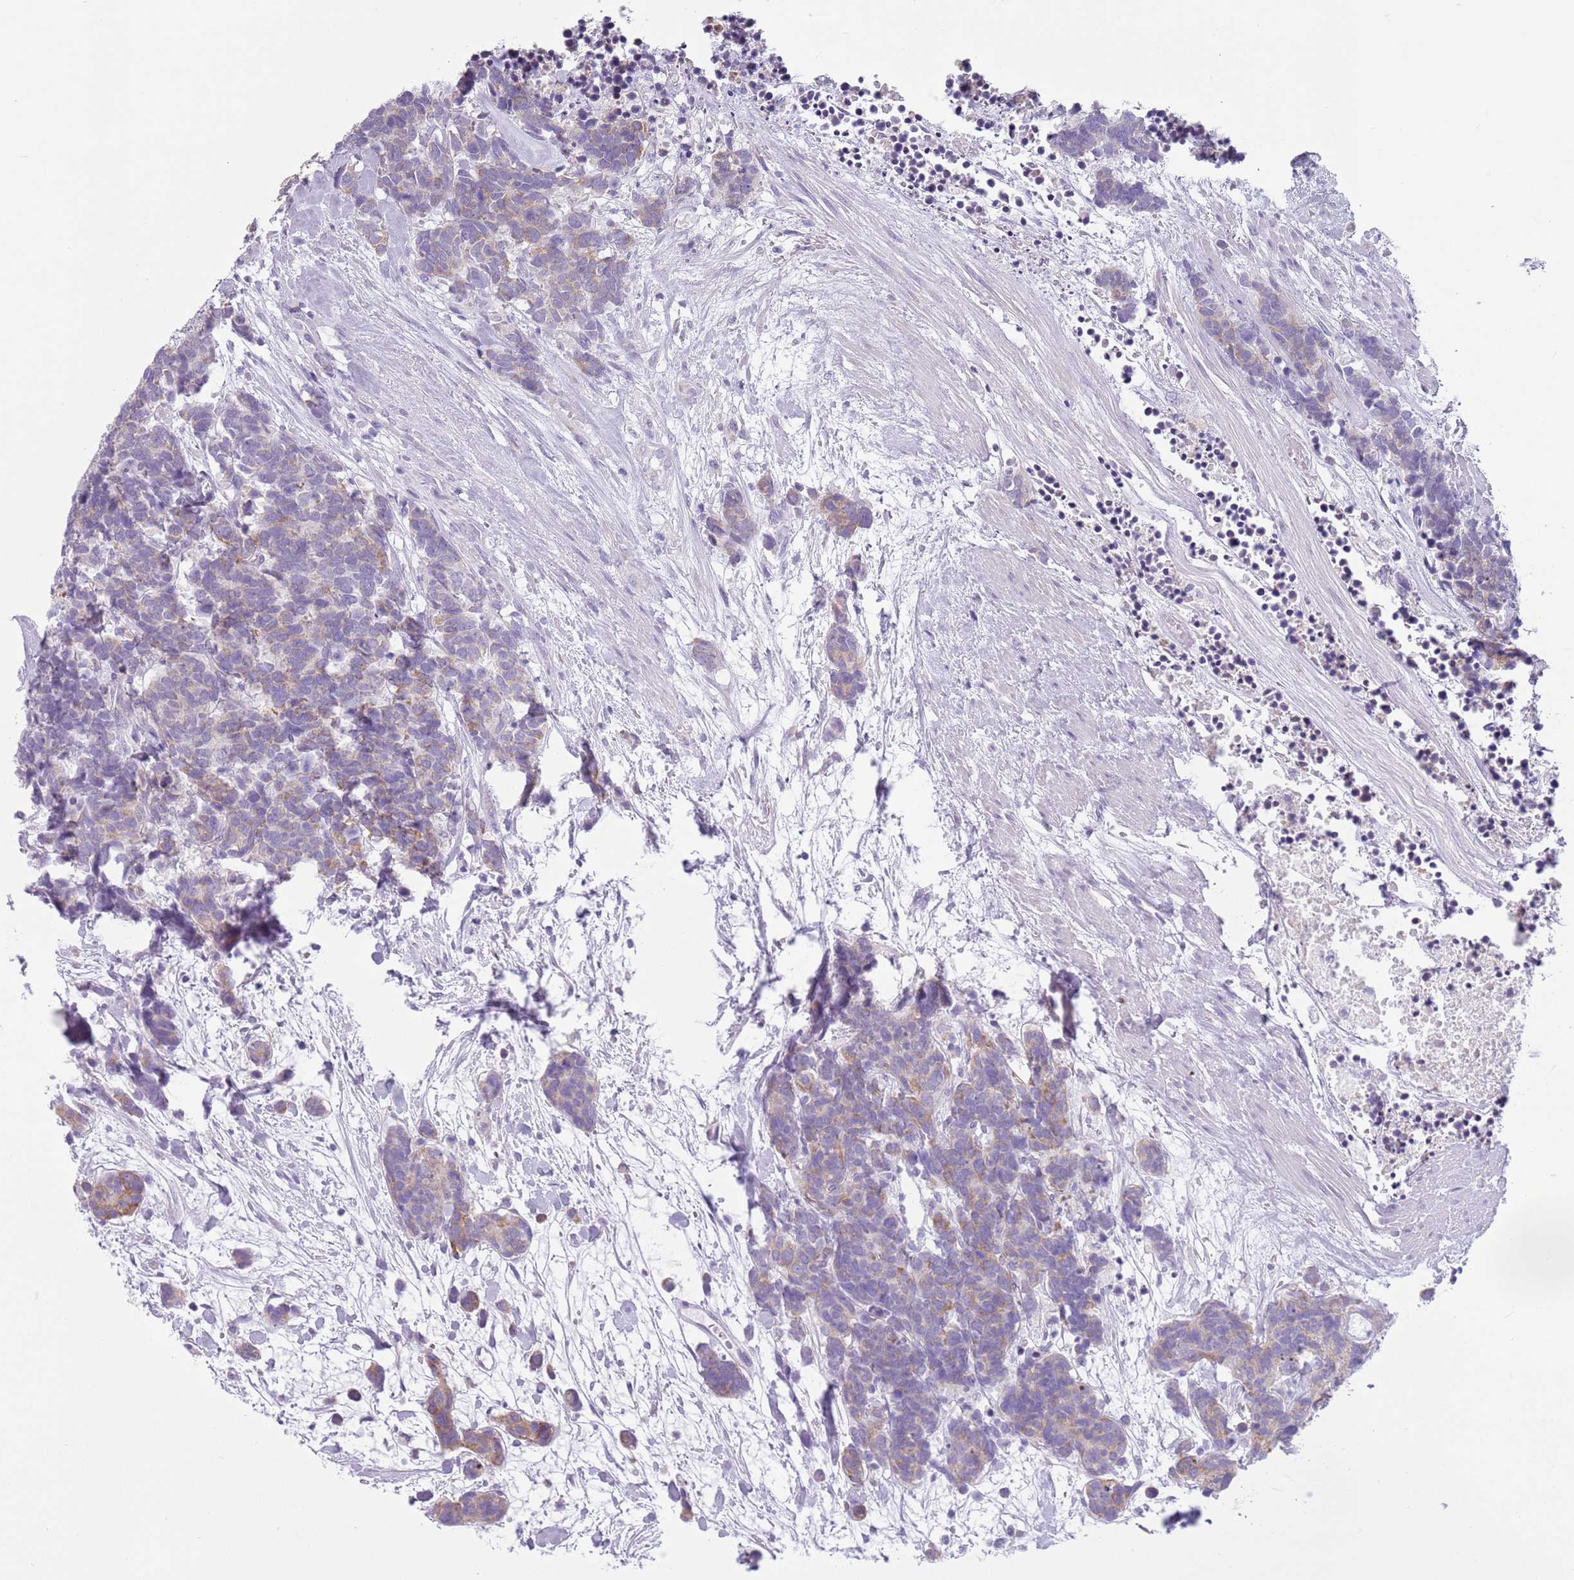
{"staining": {"intensity": "weak", "quantity": "25%-75%", "location": "cytoplasmic/membranous"}, "tissue": "carcinoid", "cell_type": "Tumor cells", "image_type": "cancer", "snomed": [{"axis": "morphology", "description": "Carcinoma, NOS"}, {"axis": "morphology", "description": "Carcinoid, malignant, NOS"}, {"axis": "topography", "description": "Prostate"}], "caption": "A photomicrograph showing weak cytoplasmic/membranous staining in about 25%-75% of tumor cells in carcinoid, as visualized by brown immunohistochemical staining.", "gene": "HYOU1", "patient": {"sex": "male", "age": 57}}